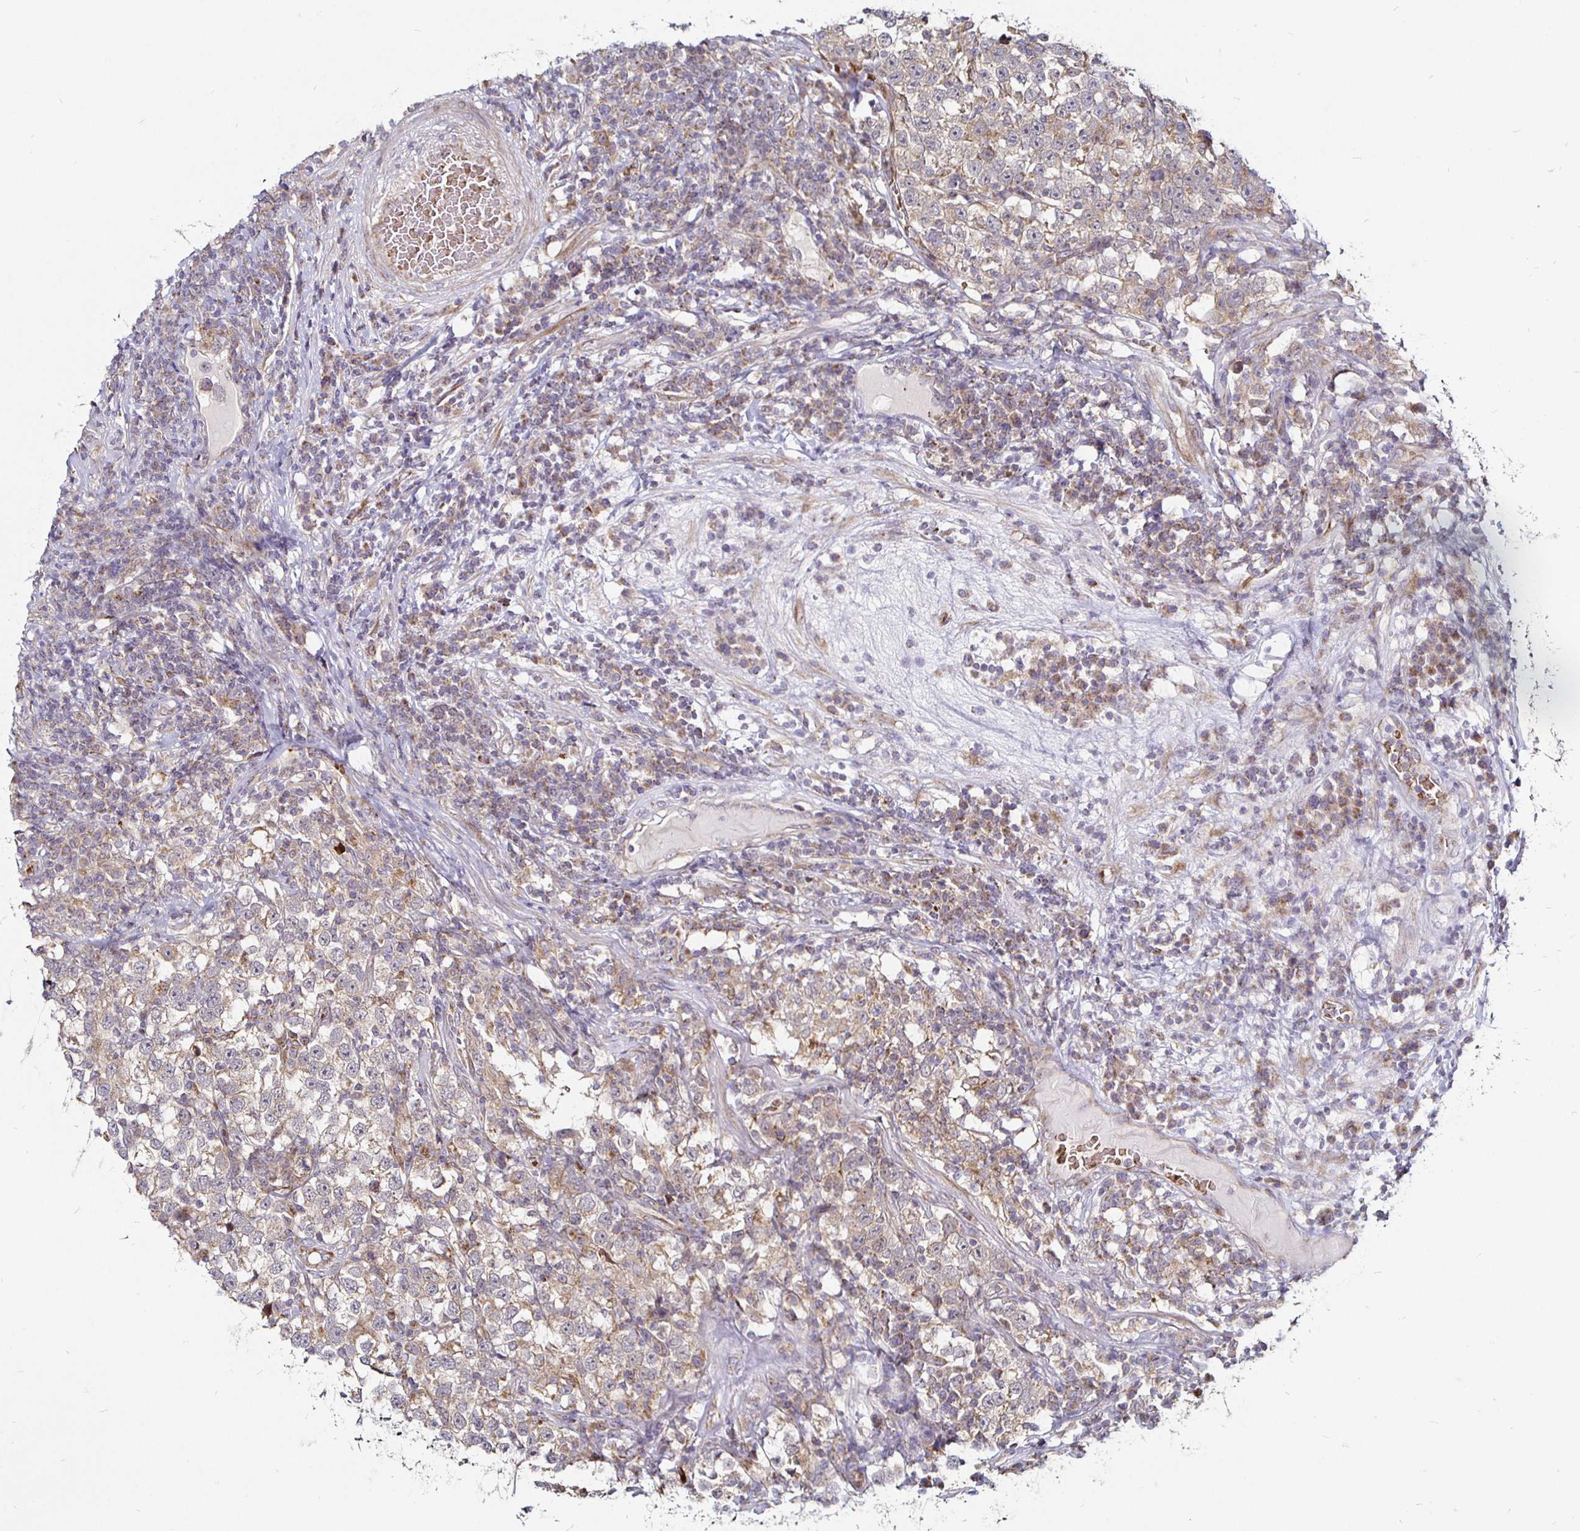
{"staining": {"intensity": "moderate", "quantity": "25%-75%", "location": "cytoplasmic/membranous"}, "tissue": "testis cancer", "cell_type": "Tumor cells", "image_type": "cancer", "snomed": [{"axis": "morphology", "description": "Seminoma, NOS"}, {"axis": "topography", "description": "Testis"}], "caption": "Tumor cells show moderate cytoplasmic/membranous staining in about 25%-75% of cells in testis cancer.", "gene": "ATG3", "patient": {"sex": "male", "age": 43}}